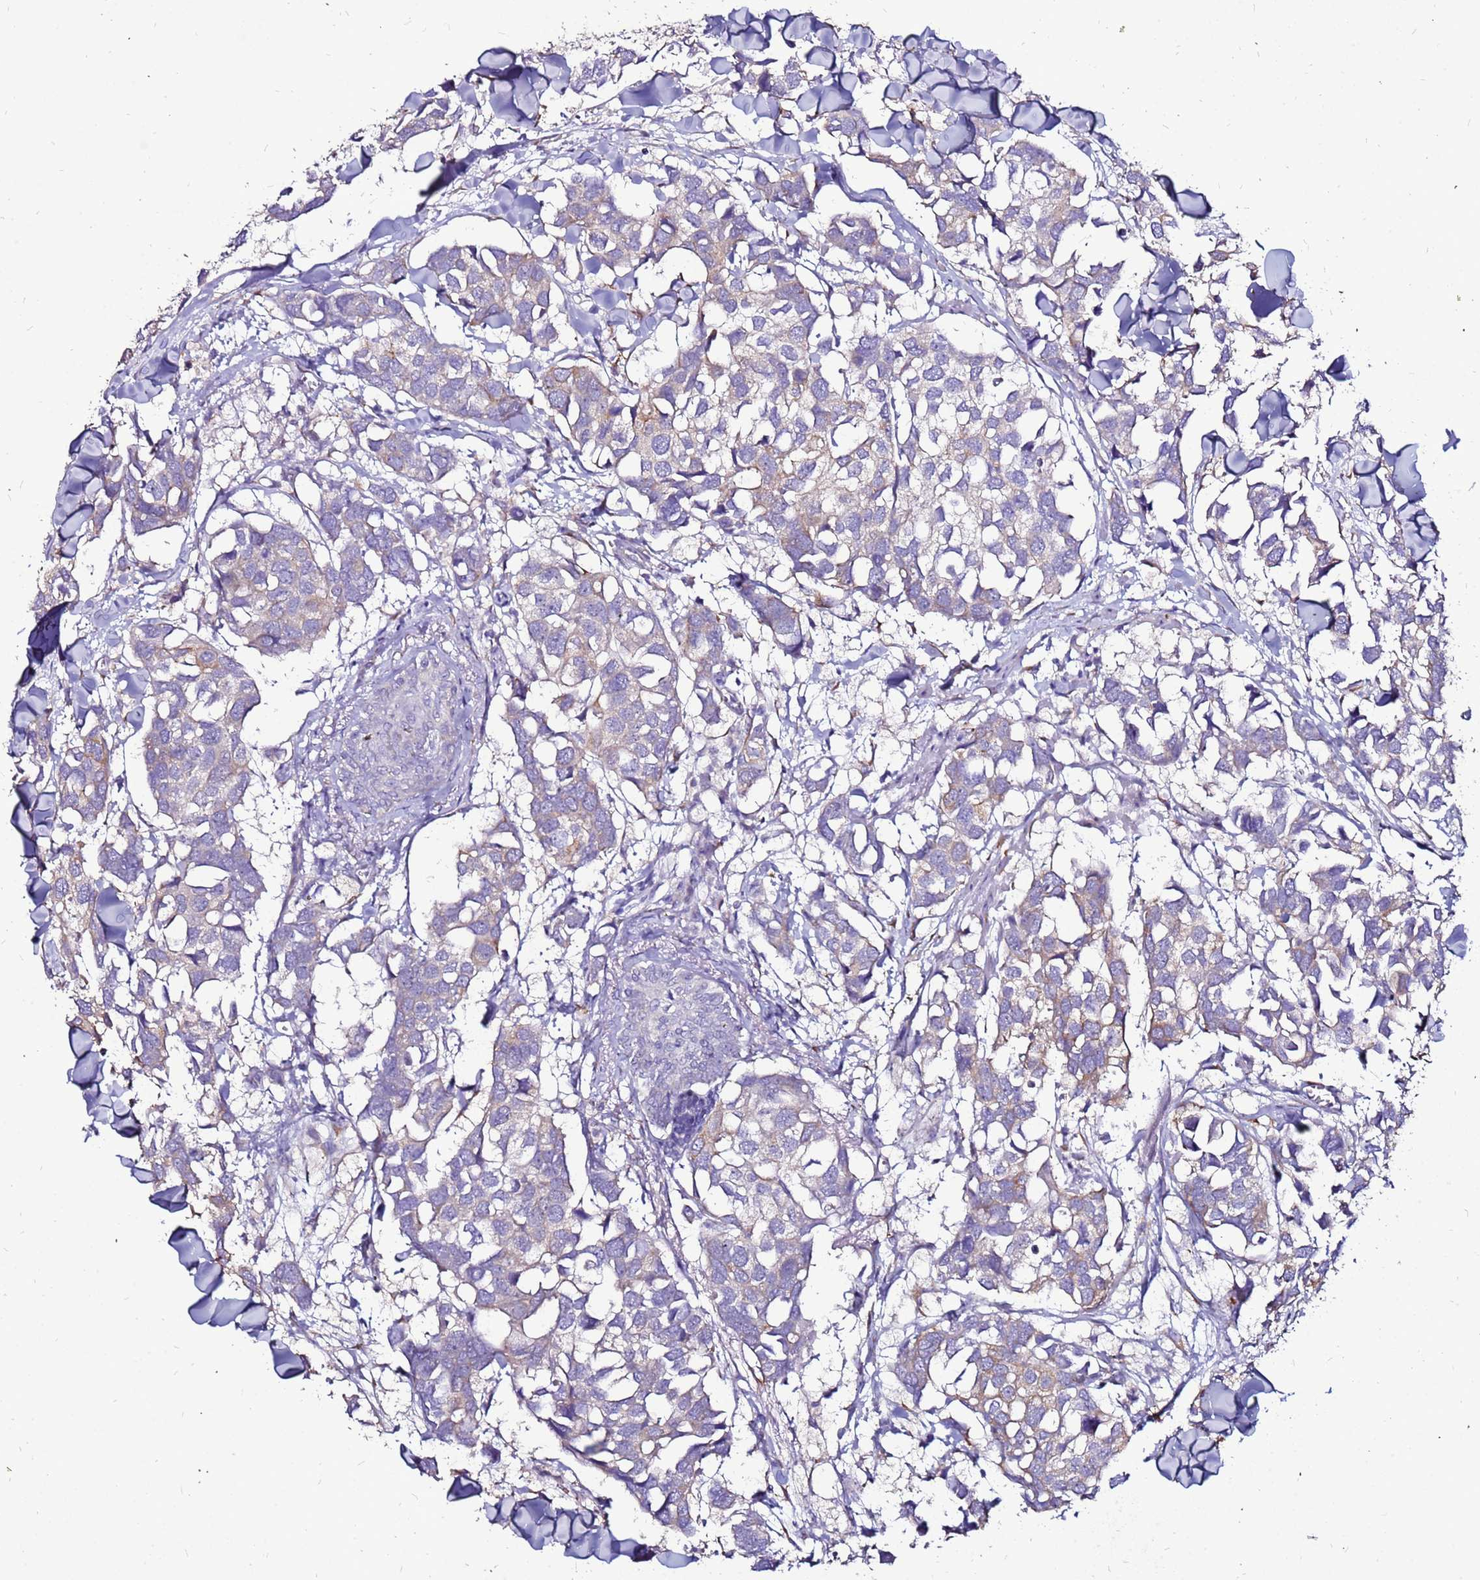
{"staining": {"intensity": "moderate", "quantity": "25%-75%", "location": "cytoplasmic/membranous"}, "tissue": "breast cancer", "cell_type": "Tumor cells", "image_type": "cancer", "snomed": [{"axis": "morphology", "description": "Duct carcinoma"}, {"axis": "topography", "description": "Breast"}], "caption": "Moderate cytoplasmic/membranous expression is present in approximately 25%-75% of tumor cells in intraductal carcinoma (breast).", "gene": "SLC44A3", "patient": {"sex": "female", "age": 83}}